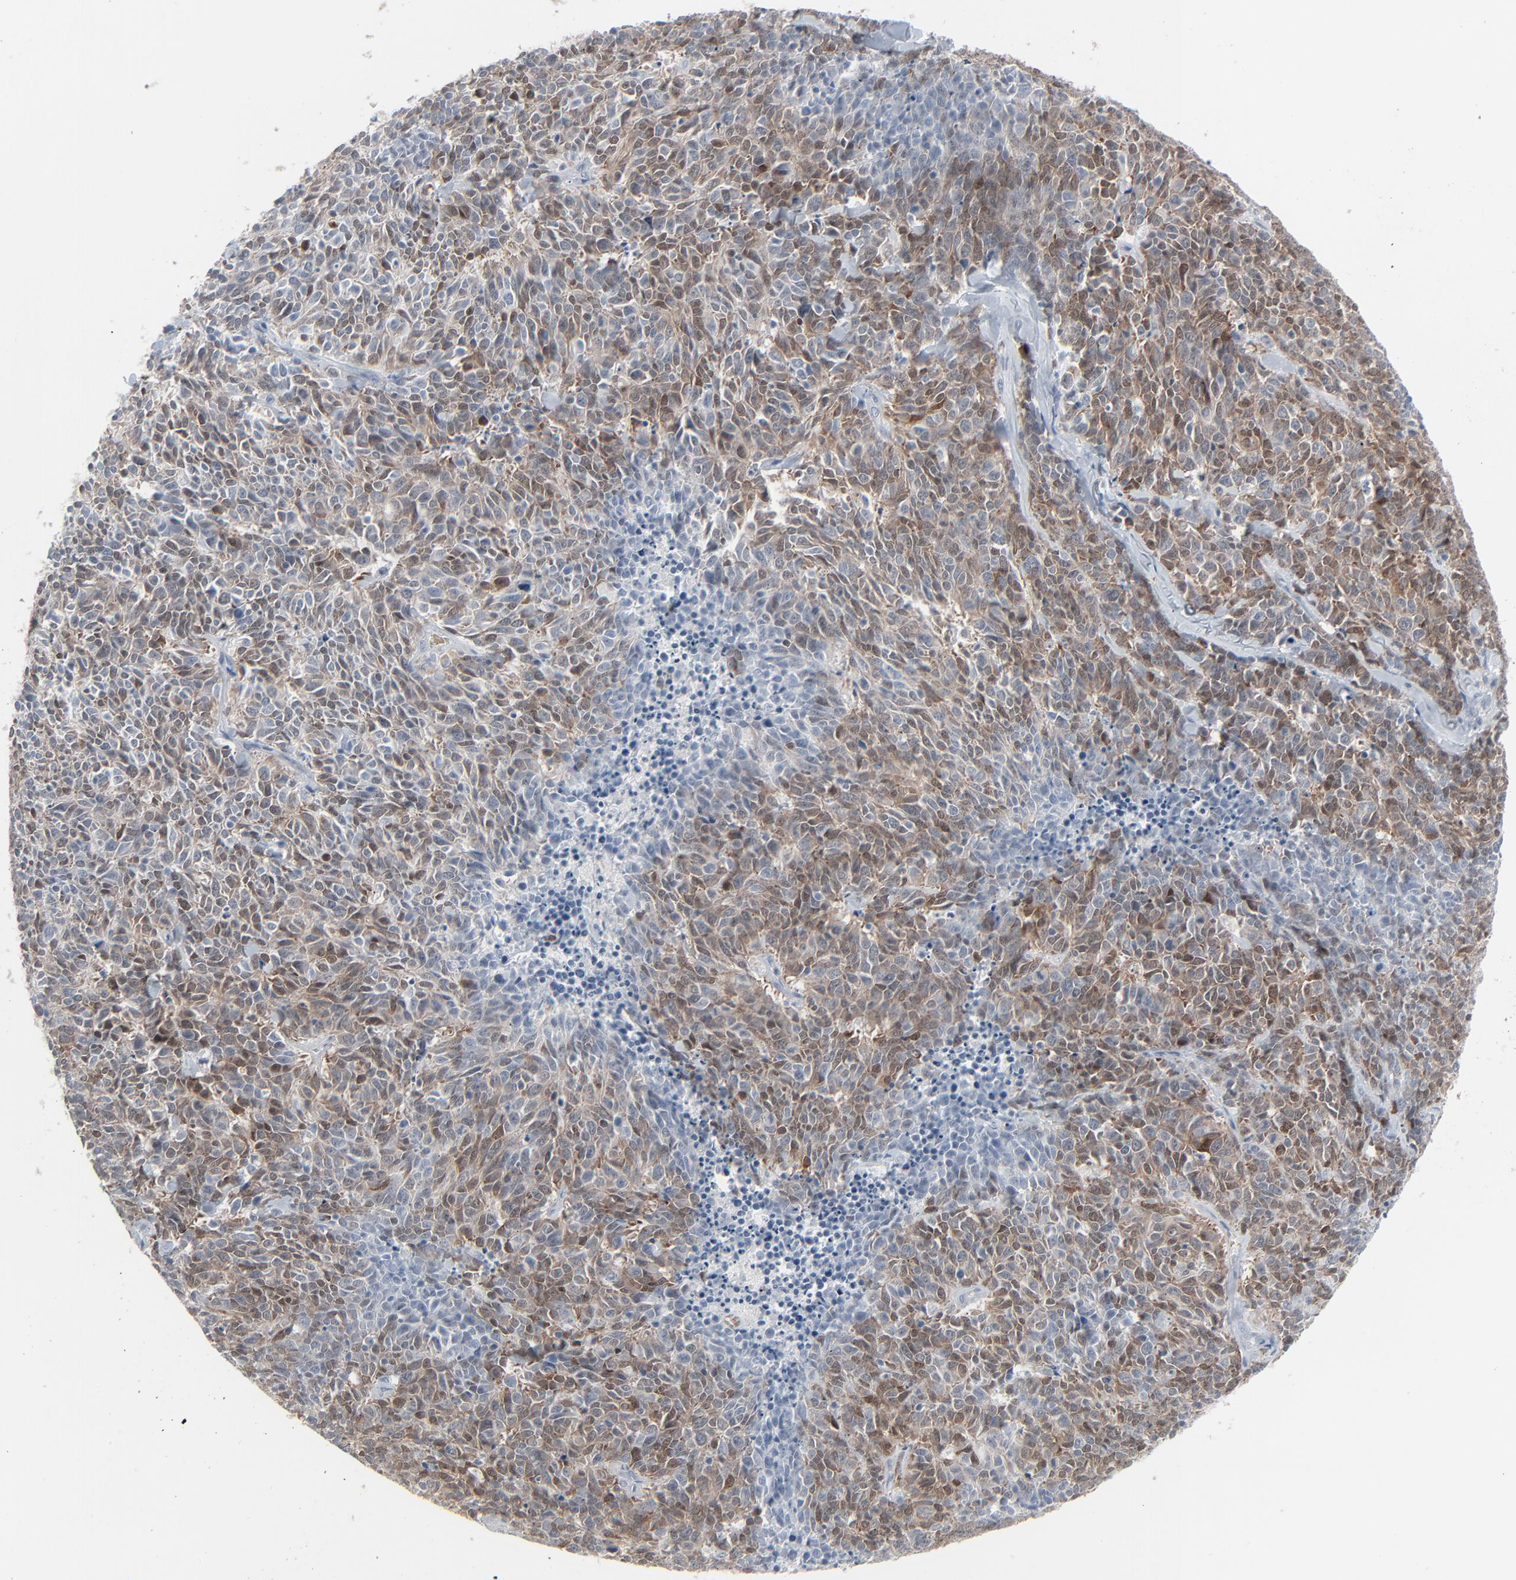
{"staining": {"intensity": "moderate", "quantity": ">75%", "location": "cytoplasmic/membranous"}, "tissue": "lung cancer", "cell_type": "Tumor cells", "image_type": "cancer", "snomed": [{"axis": "morphology", "description": "Neoplasm, malignant, NOS"}, {"axis": "topography", "description": "Lung"}], "caption": "This is an image of immunohistochemistry (IHC) staining of lung cancer, which shows moderate positivity in the cytoplasmic/membranous of tumor cells.", "gene": "SAGE1", "patient": {"sex": "female", "age": 58}}